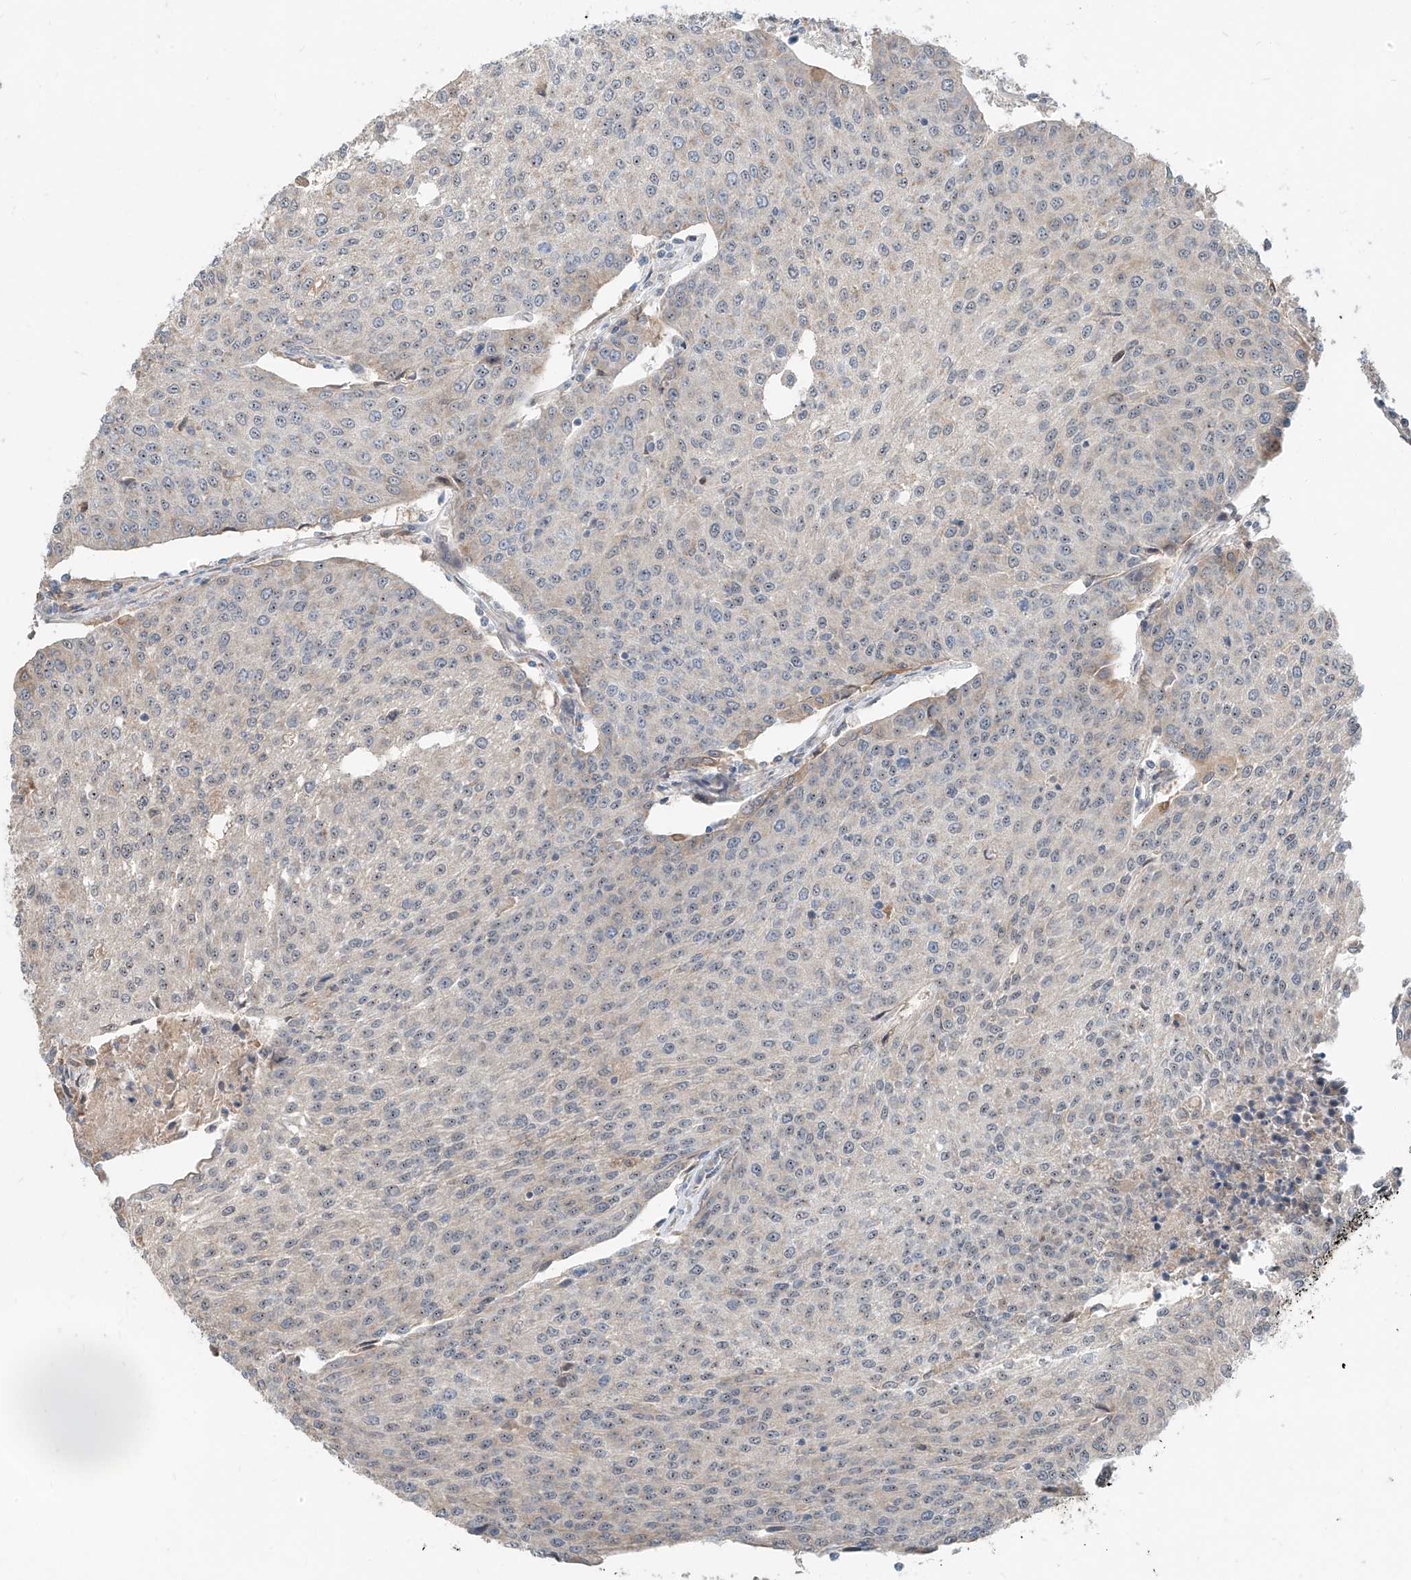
{"staining": {"intensity": "weak", "quantity": "<25%", "location": "cytoplasmic/membranous"}, "tissue": "urothelial cancer", "cell_type": "Tumor cells", "image_type": "cancer", "snomed": [{"axis": "morphology", "description": "Urothelial carcinoma, High grade"}, {"axis": "topography", "description": "Urinary bladder"}], "caption": "IHC image of urothelial cancer stained for a protein (brown), which demonstrates no expression in tumor cells. The staining was performed using DAB to visualize the protein expression in brown, while the nuclei were stained in blue with hematoxylin (Magnification: 20x).", "gene": "STX19", "patient": {"sex": "female", "age": 85}}